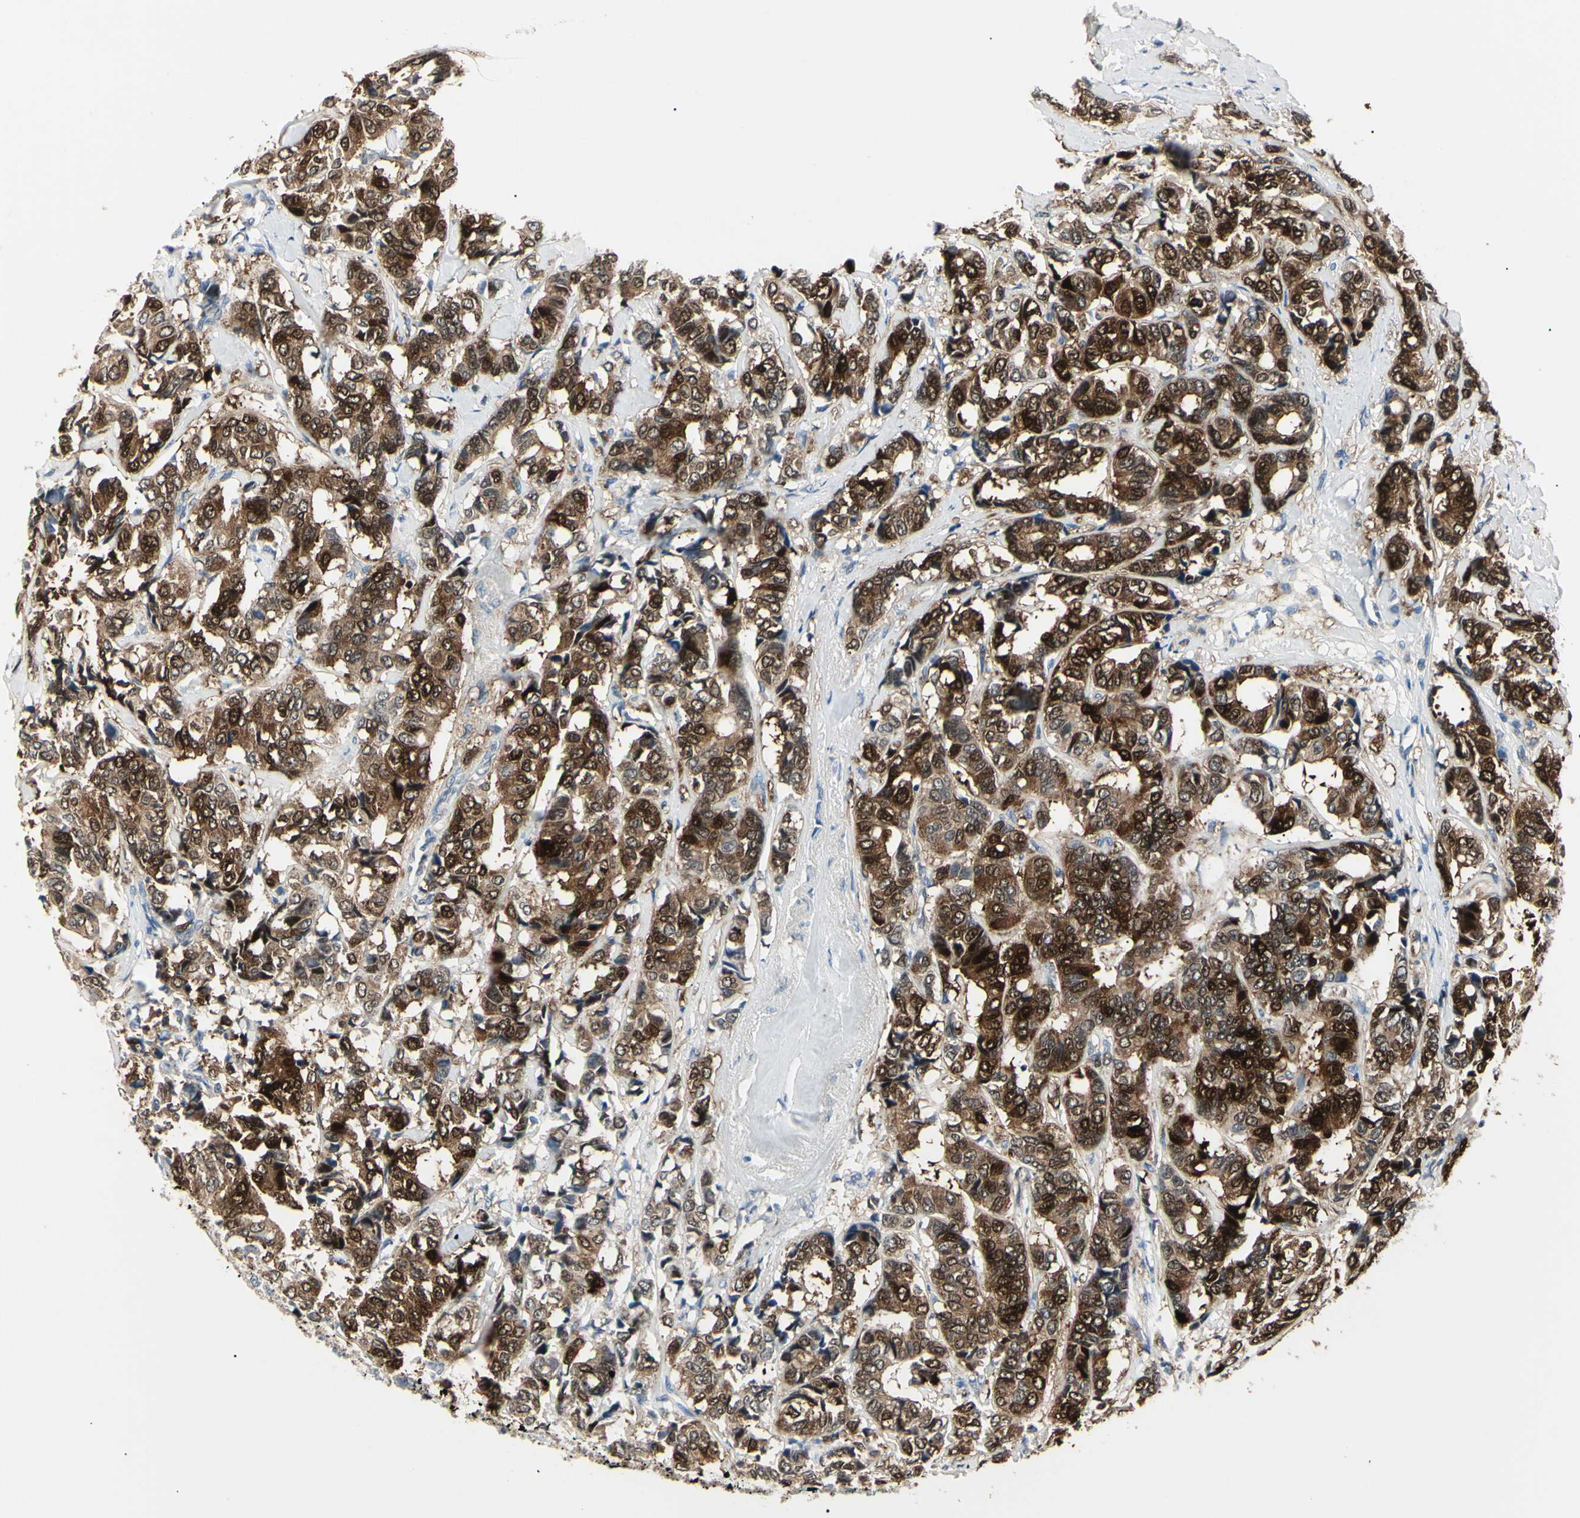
{"staining": {"intensity": "strong", "quantity": ">75%", "location": "cytoplasmic/membranous,nuclear"}, "tissue": "breast cancer", "cell_type": "Tumor cells", "image_type": "cancer", "snomed": [{"axis": "morphology", "description": "Duct carcinoma"}, {"axis": "topography", "description": "Breast"}], "caption": "About >75% of tumor cells in breast cancer (intraductal carcinoma) reveal strong cytoplasmic/membranous and nuclear protein positivity as visualized by brown immunohistochemical staining.", "gene": "AKR1C3", "patient": {"sex": "female", "age": 87}}